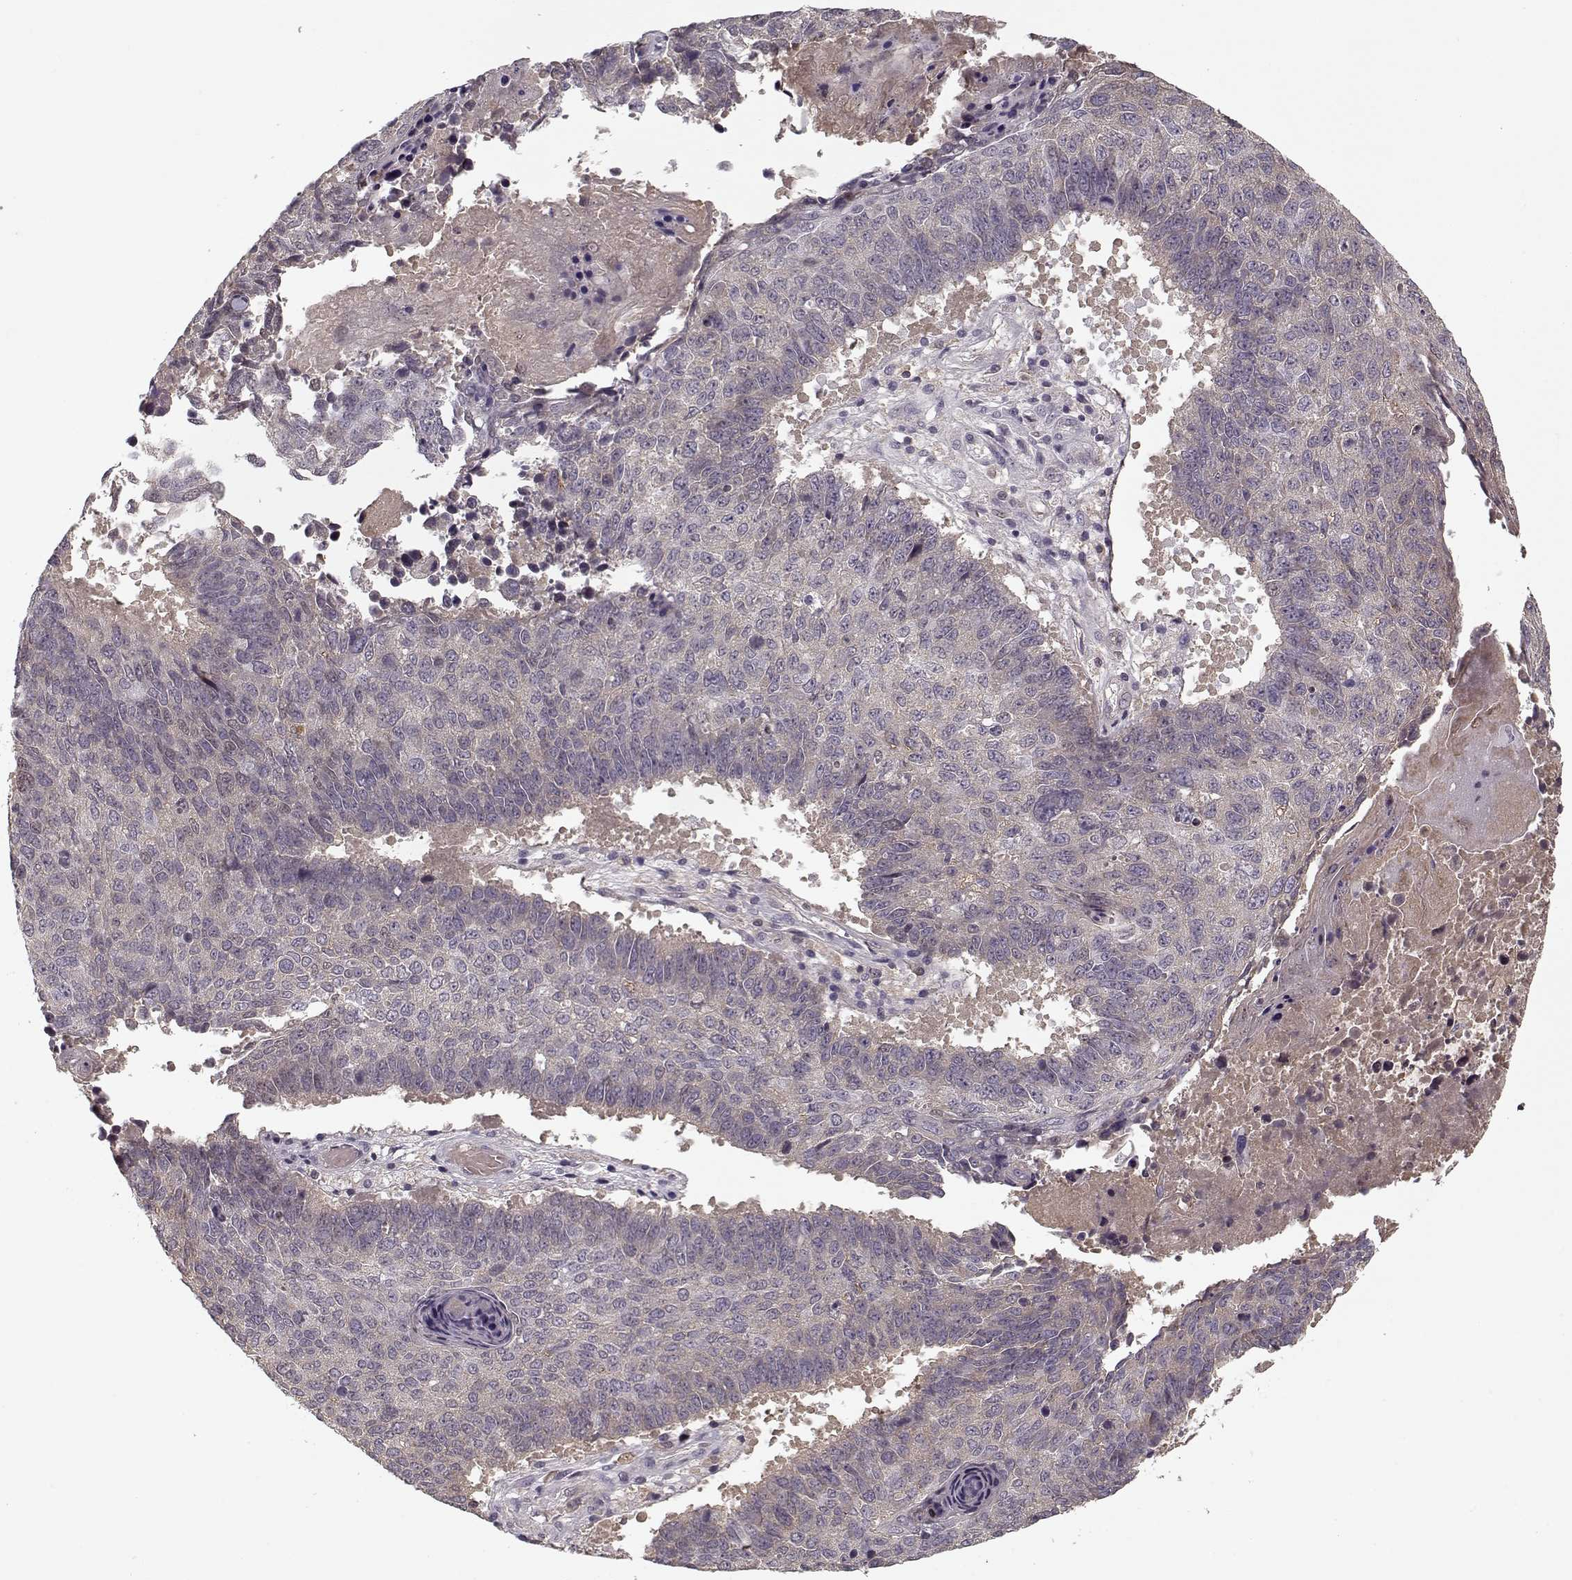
{"staining": {"intensity": "negative", "quantity": "none", "location": "none"}, "tissue": "lung cancer", "cell_type": "Tumor cells", "image_type": "cancer", "snomed": [{"axis": "morphology", "description": "Squamous cell carcinoma, NOS"}, {"axis": "topography", "description": "Lung"}], "caption": "Immunohistochemistry micrograph of lung cancer stained for a protein (brown), which displays no positivity in tumor cells.", "gene": "AFM", "patient": {"sex": "male", "age": 73}}